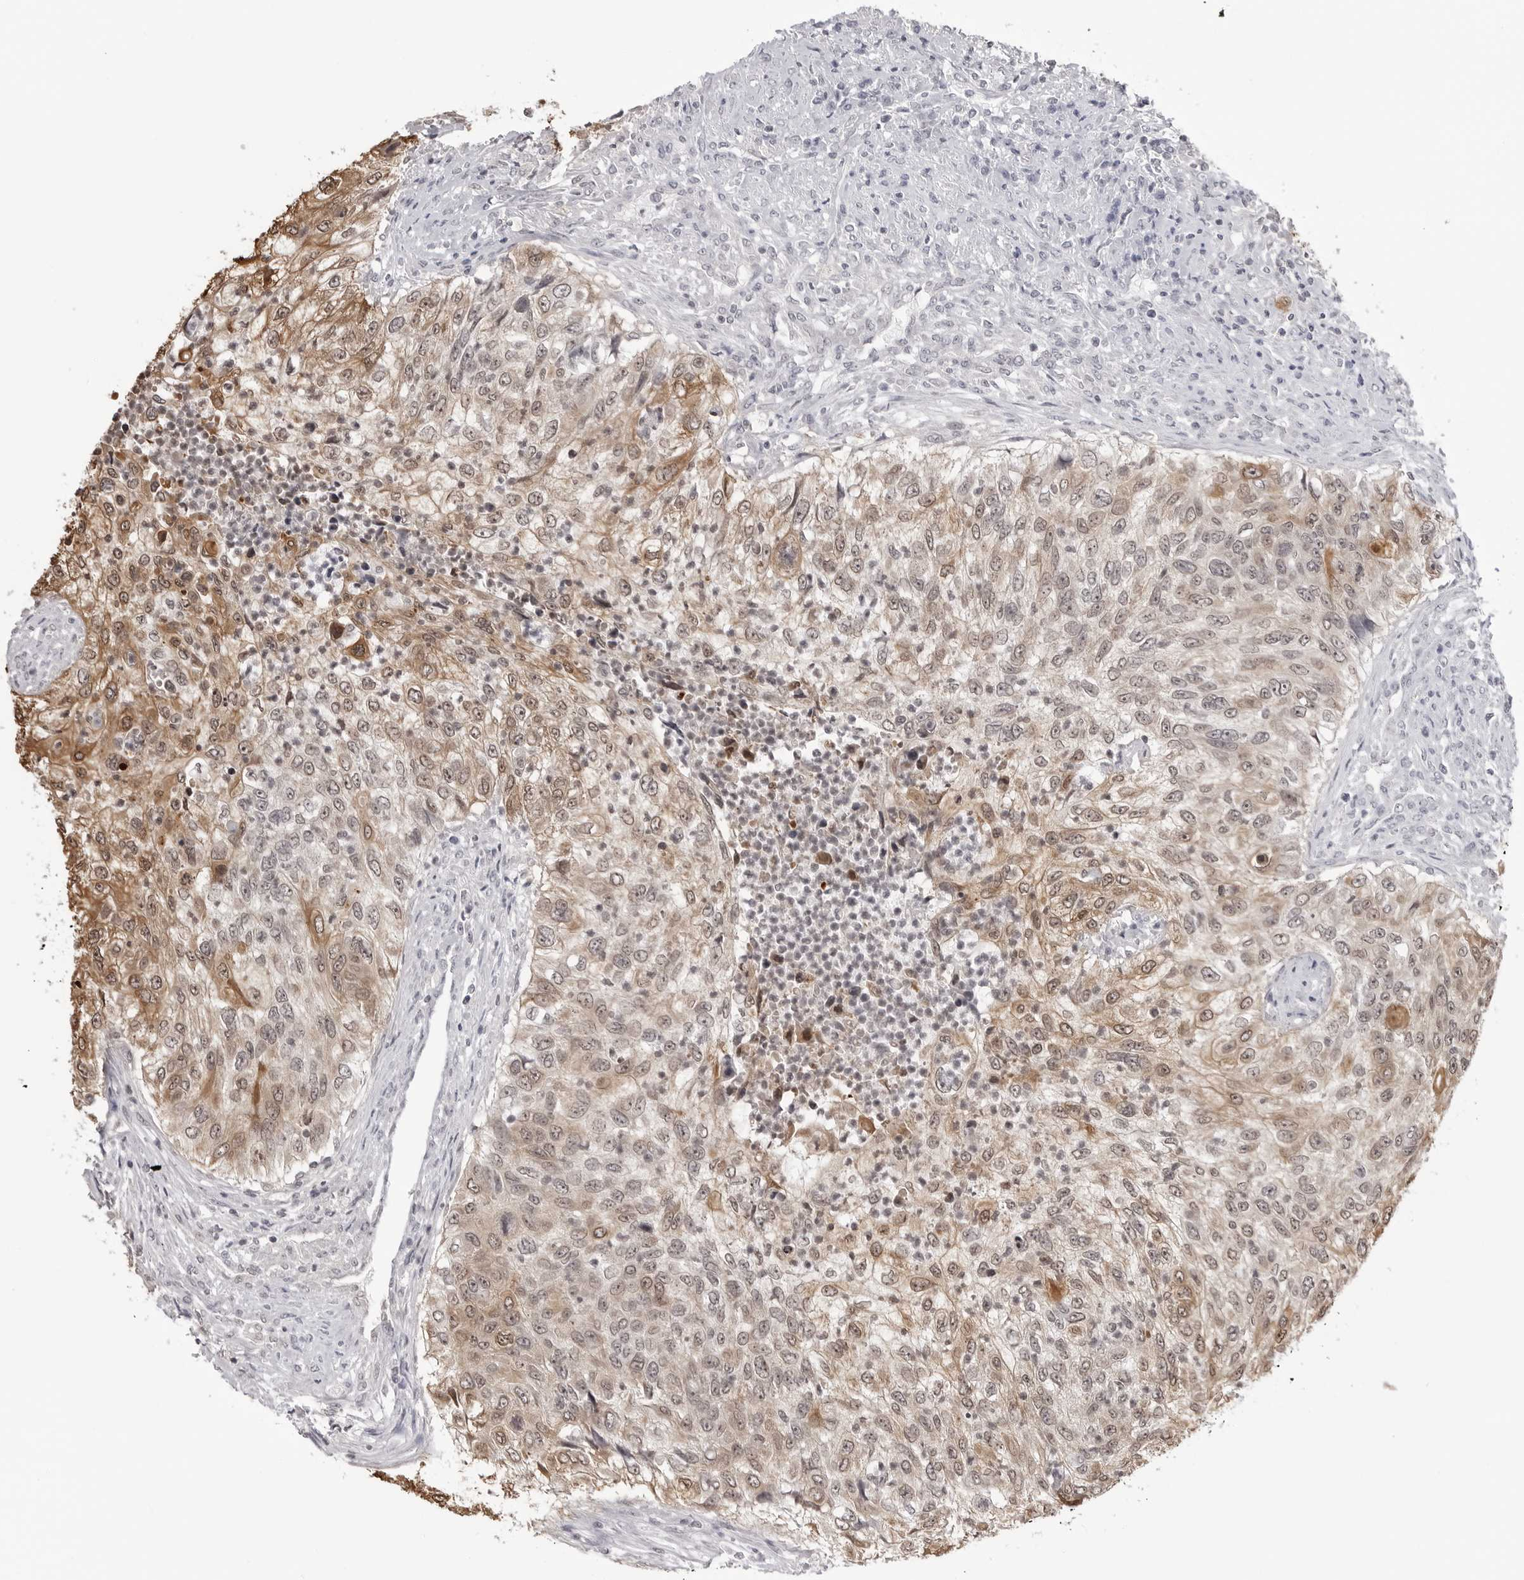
{"staining": {"intensity": "moderate", "quantity": ">75%", "location": "cytoplasmic/membranous,nuclear"}, "tissue": "urothelial cancer", "cell_type": "Tumor cells", "image_type": "cancer", "snomed": [{"axis": "morphology", "description": "Urothelial carcinoma, High grade"}, {"axis": "topography", "description": "Urinary bladder"}], "caption": "Immunohistochemical staining of human urothelial cancer displays moderate cytoplasmic/membranous and nuclear protein expression in approximately >75% of tumor cells.", "gene": "YWHAG", "patient": {"sex": "female", "age": 60}}